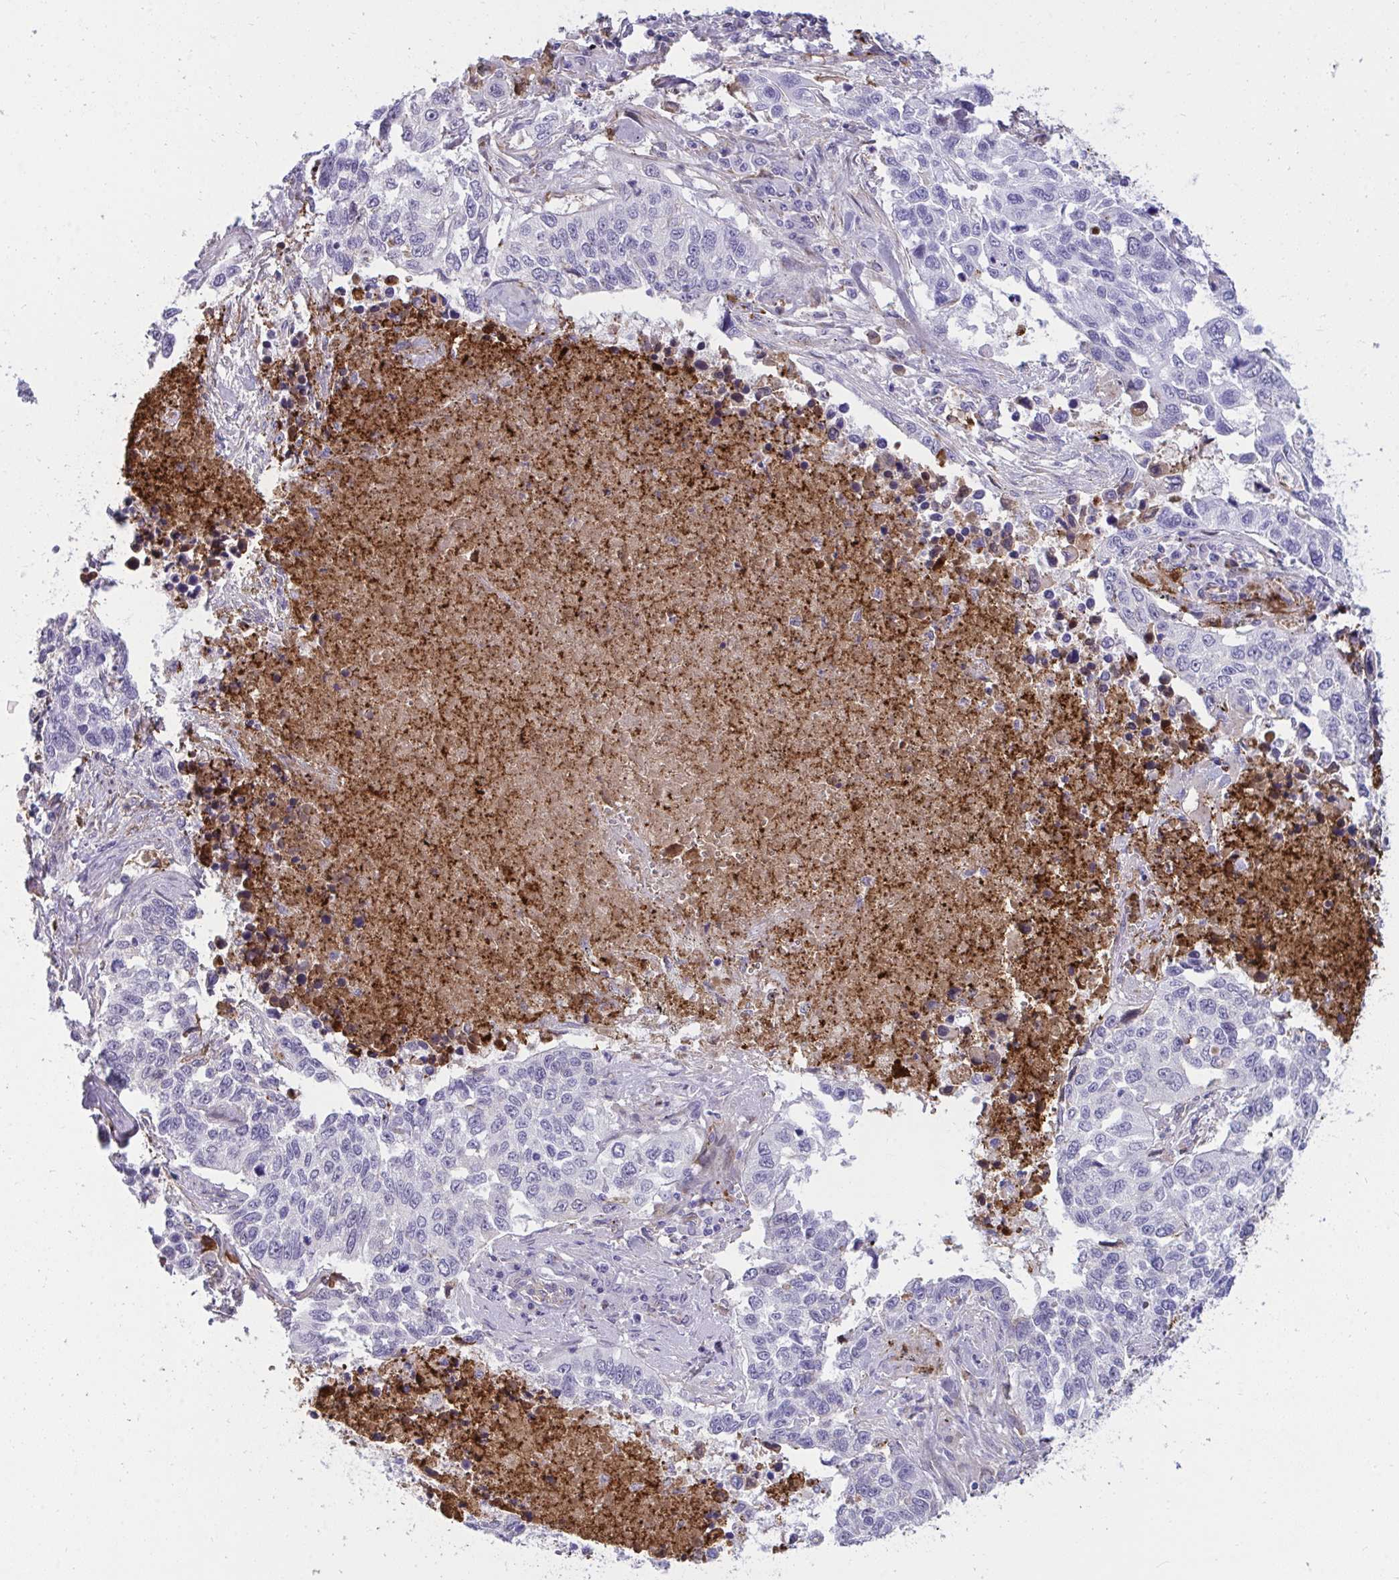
{"staining": {"intensity": "negative", "quantity": "none", "location": "none"}, "tissue": "lung cancer", "cell_type": "Tumor cells", "image_type": "cancer", "snomed": [{"axis": "morphology", "description": "Squamous cell carcinoma, NOS"}, {"axis": "topography", "description": "Lung"}], "caption": "A micrograph of human lung cancer (squamous cell carcinoma) is negative for staining in tumor cells. (DAB (3,3'-diaminobenzidine) IHC visualized using brightfield microscopy, high magnification).", "gene": "F2", "patient": {"sex": "male", "age": 62}}